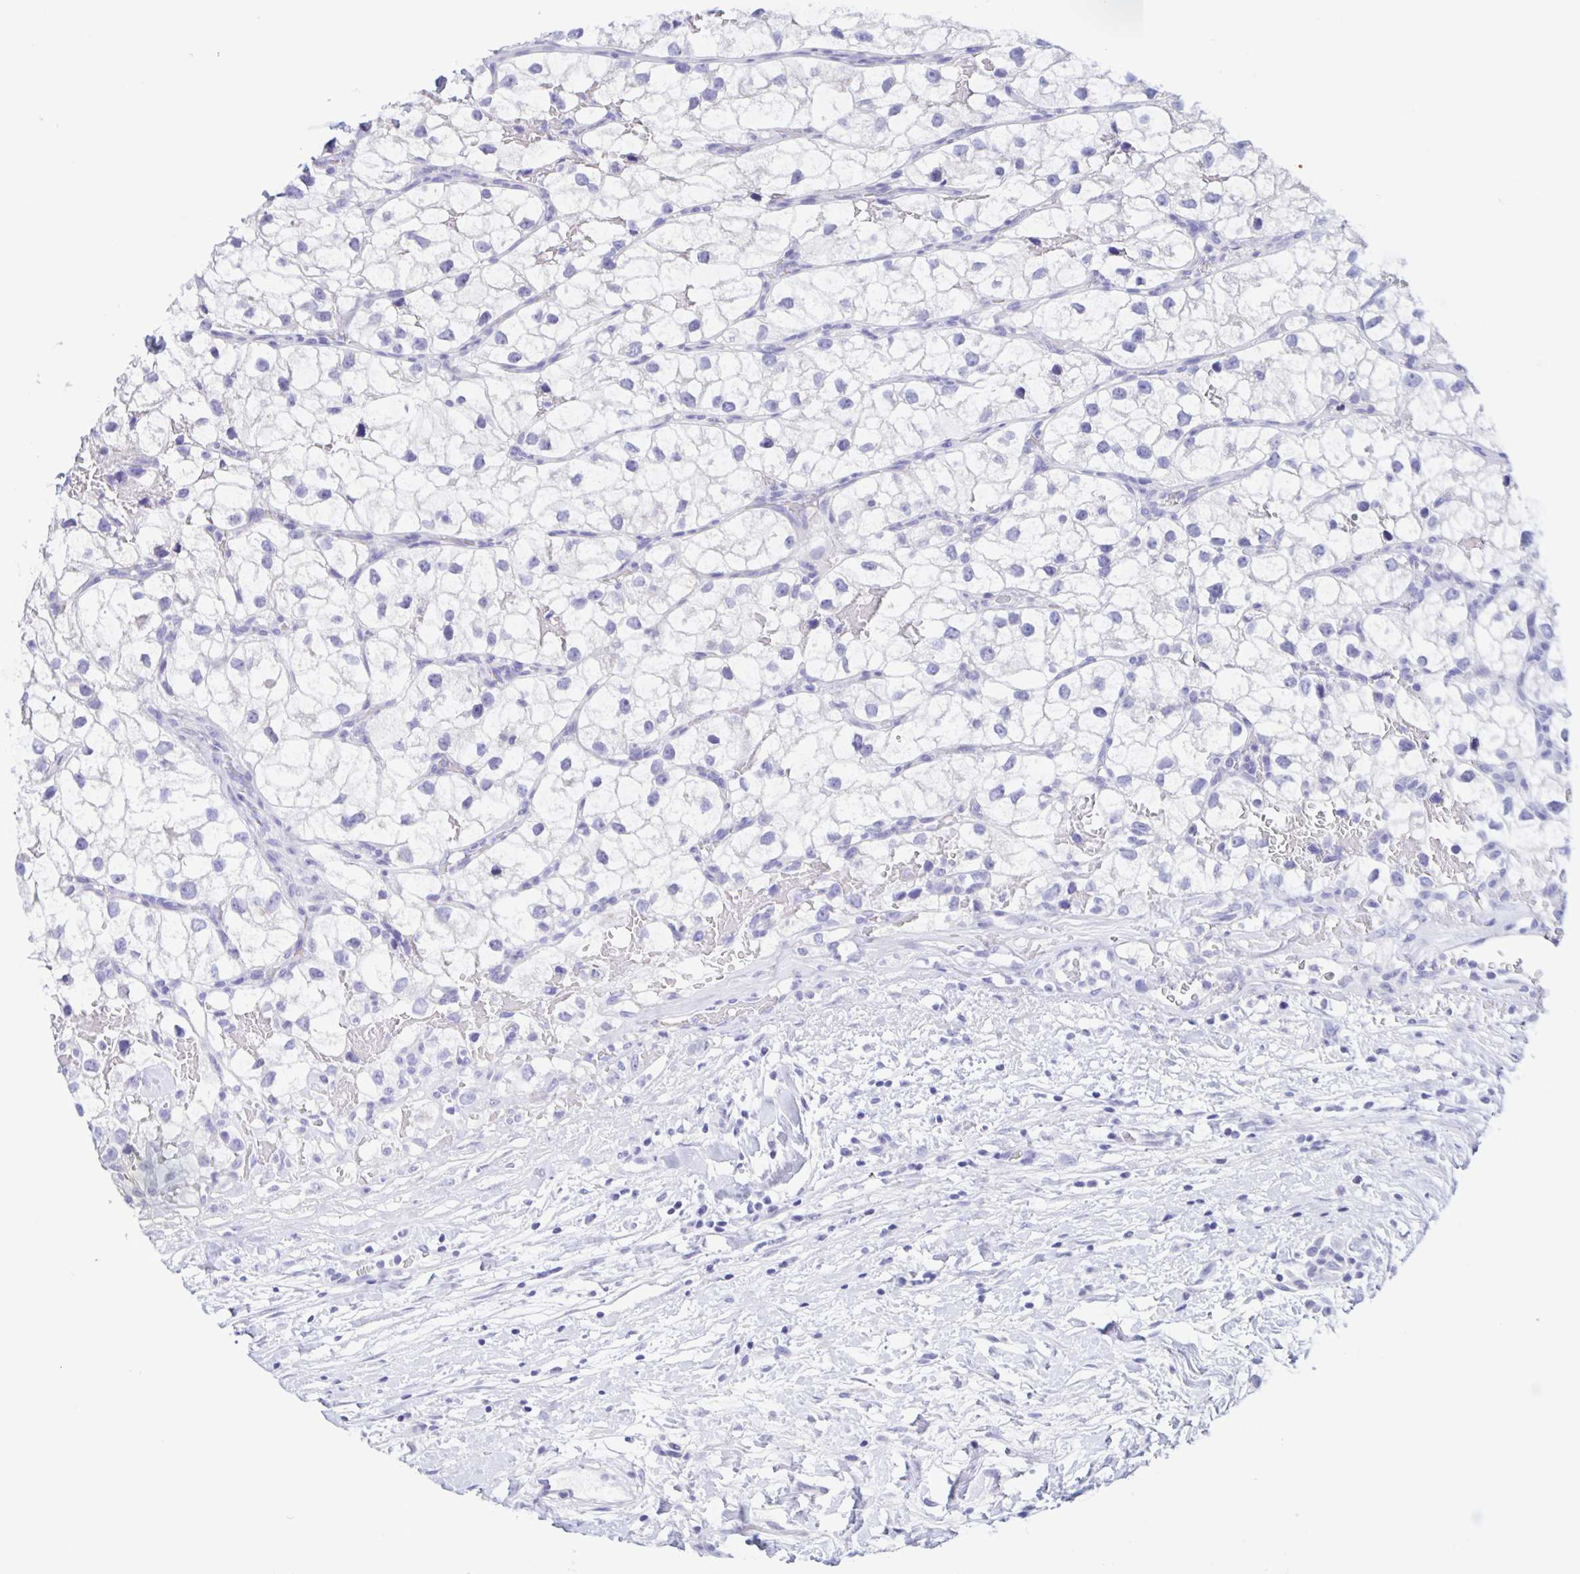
{"staining": {"intensity": "negative", "quantity": "none", "location": "none"}, "tissue": "renal cancer", "cell_type": "Tumor cells", "image_type": "cancer", "snomed": [{"axis": "morphology", "description": "Adenocarcinoma, NOS"}, {"axis": "topography", "description": "Kidney"}], "caption": "Tumor cells show no significant protein expression in renal adenocarcinoma.", "gene": "TGIF2LX", "patient": {"sex": "male", "age": 59}}